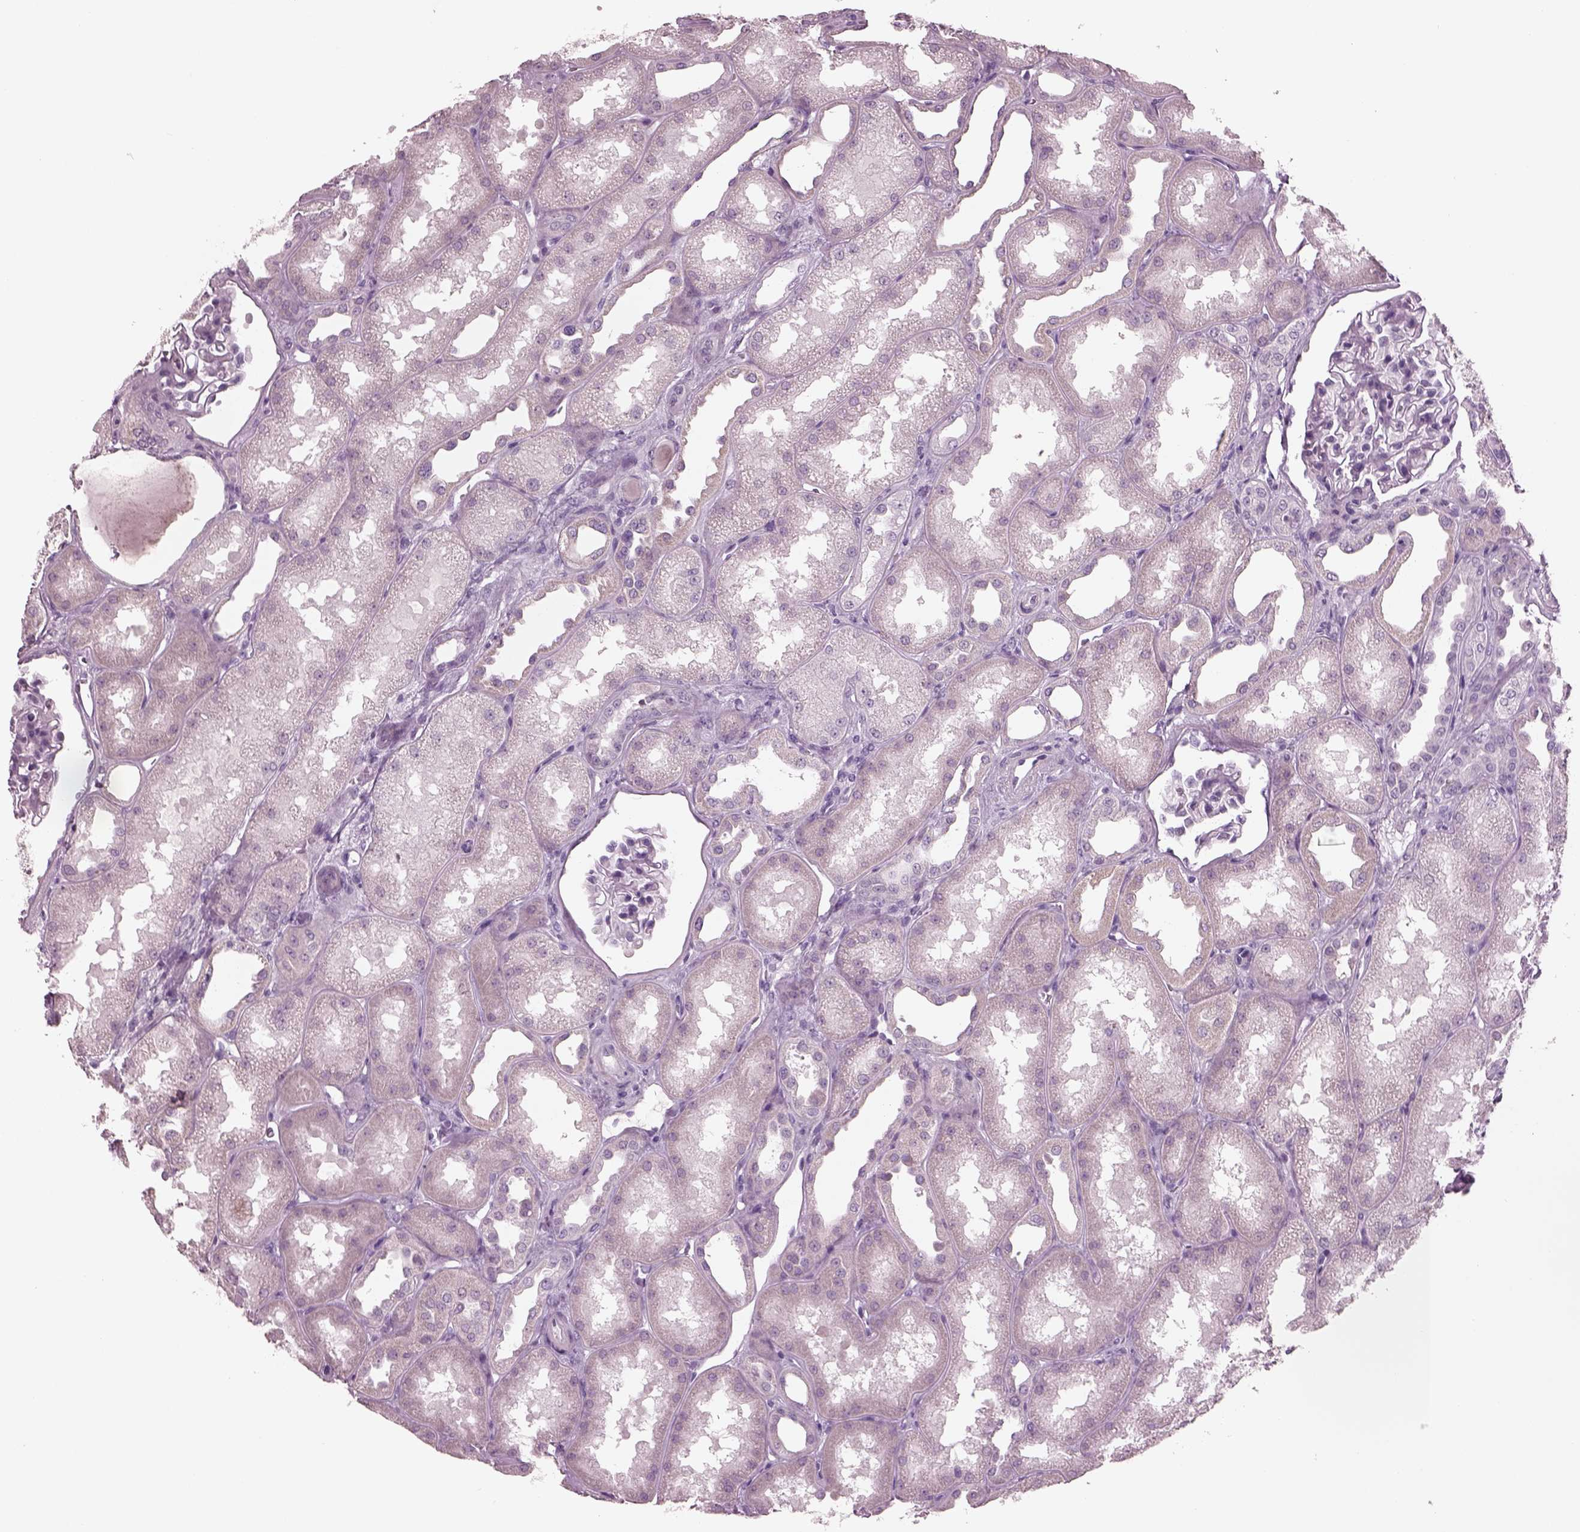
{"staining": {"intensity": "negative", "quantity": "none", "location": "none"}, "tissue": "kidney", "cell_type": "Cells in glomeruli", "image_type": "normal", "snomed": [{"axis": "morphology", "description": "Normal tissue, NOS"}, {"axis": "topography", "description": "Kidney"}], "caption": "The histopathology image shows no staining of cells in glomeruli in benign kidney.", "gene": "CYLC1", "patient": {"sex": "male", "age": 61}}